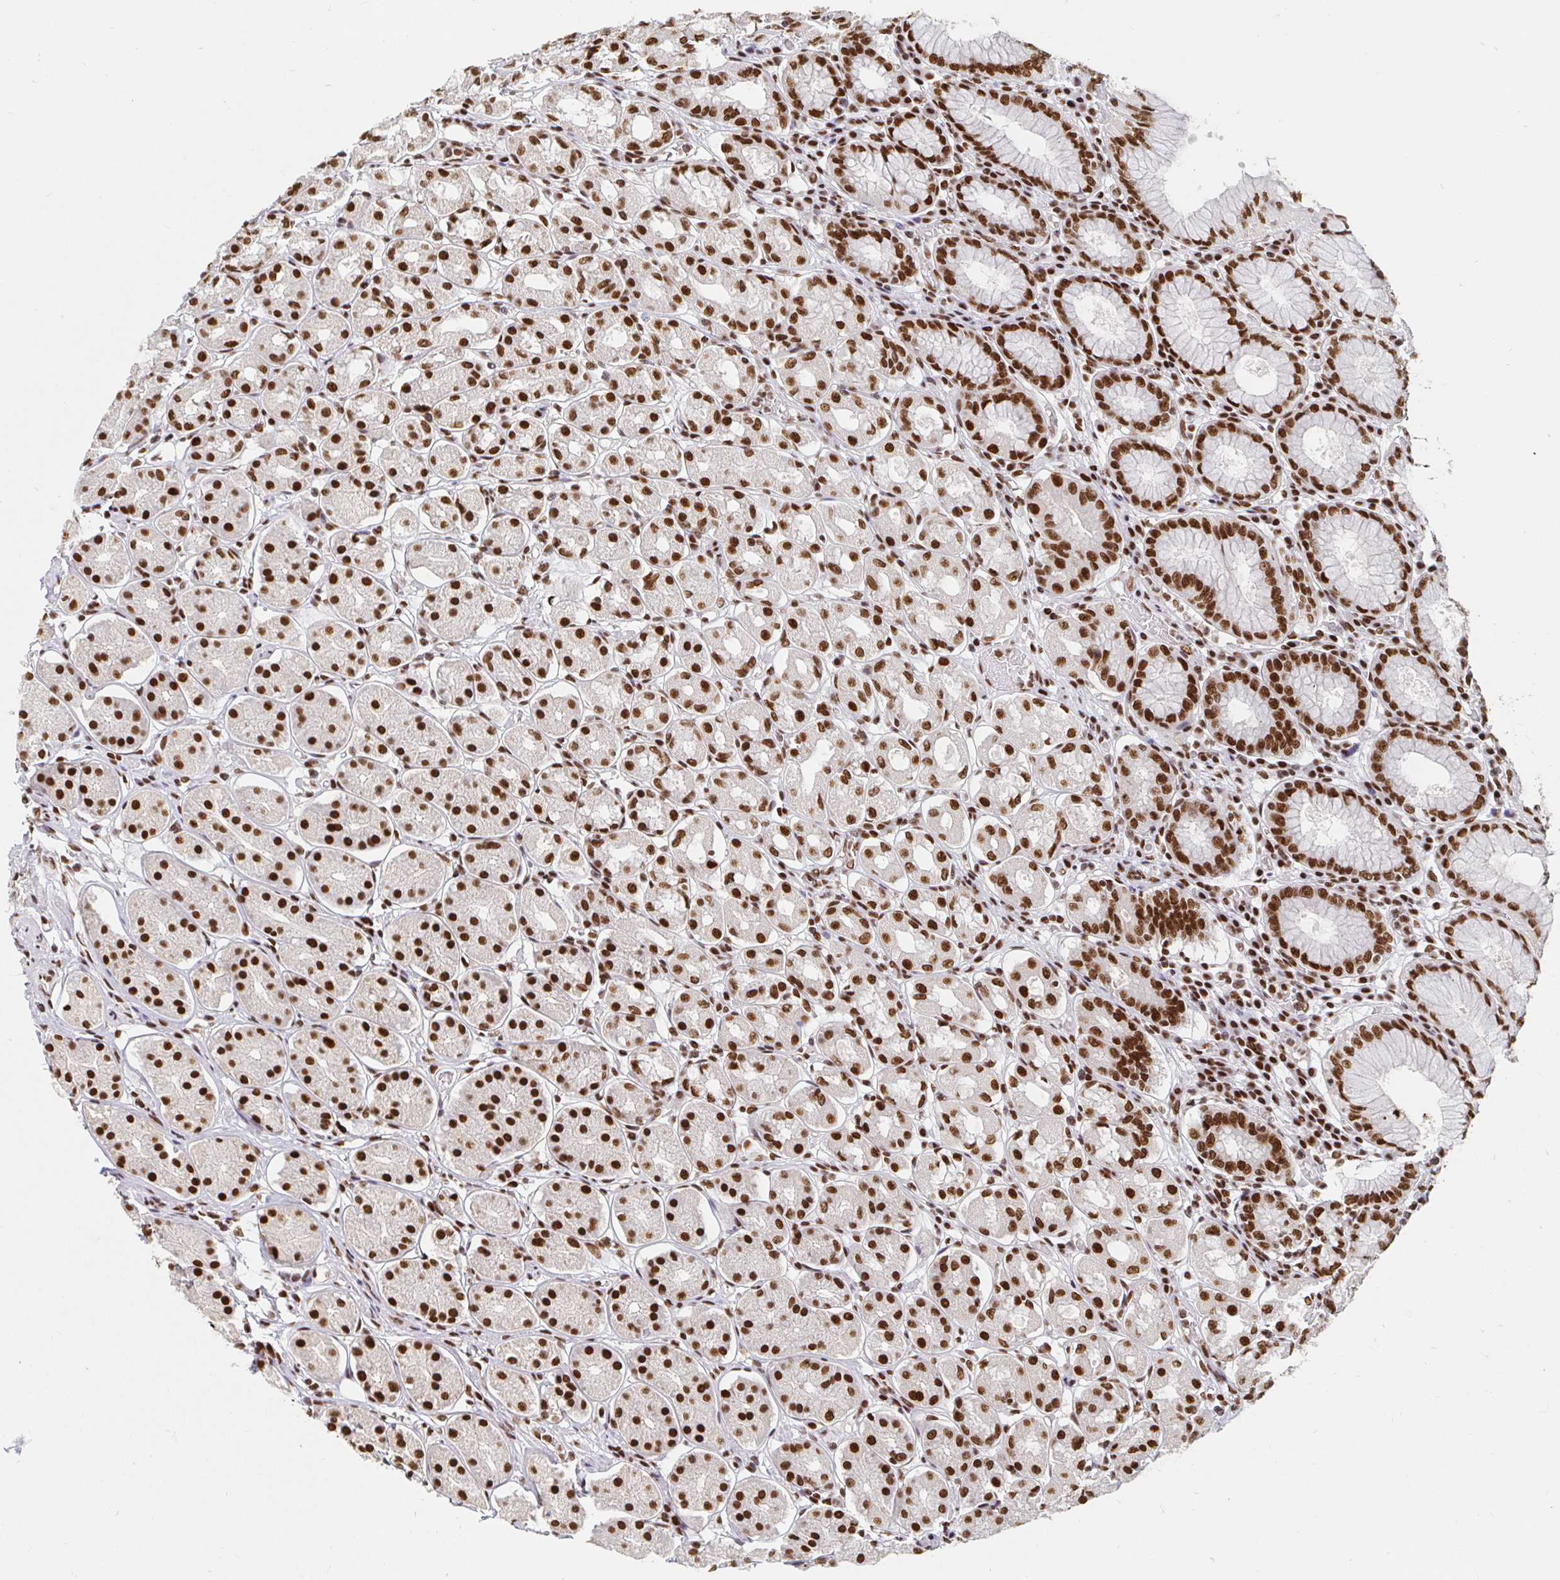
{"staining": {"intensity": "strong", "quantity": ">75%", "location": "nuclear"}, "tissue": "stomach", "cell_type": "Glandular cells", "image_type": "normal", "snomed": [{"axis": "morphology", "description": "Normal tissue, NOS"}, {"axis": "topography", "description": "Stomach"}, {"axis": "topography", "description": "Stomach, lower"}], "caption": "This photomicrograph shows benign stomach stained with IHC to label a protein in brown. The nuclear of glandular cells show strong positivity for the protein. Nuclei are counter-stained blue.", "gene": "RBMXL1", "patient": {"sex": "female", "age": 56}}